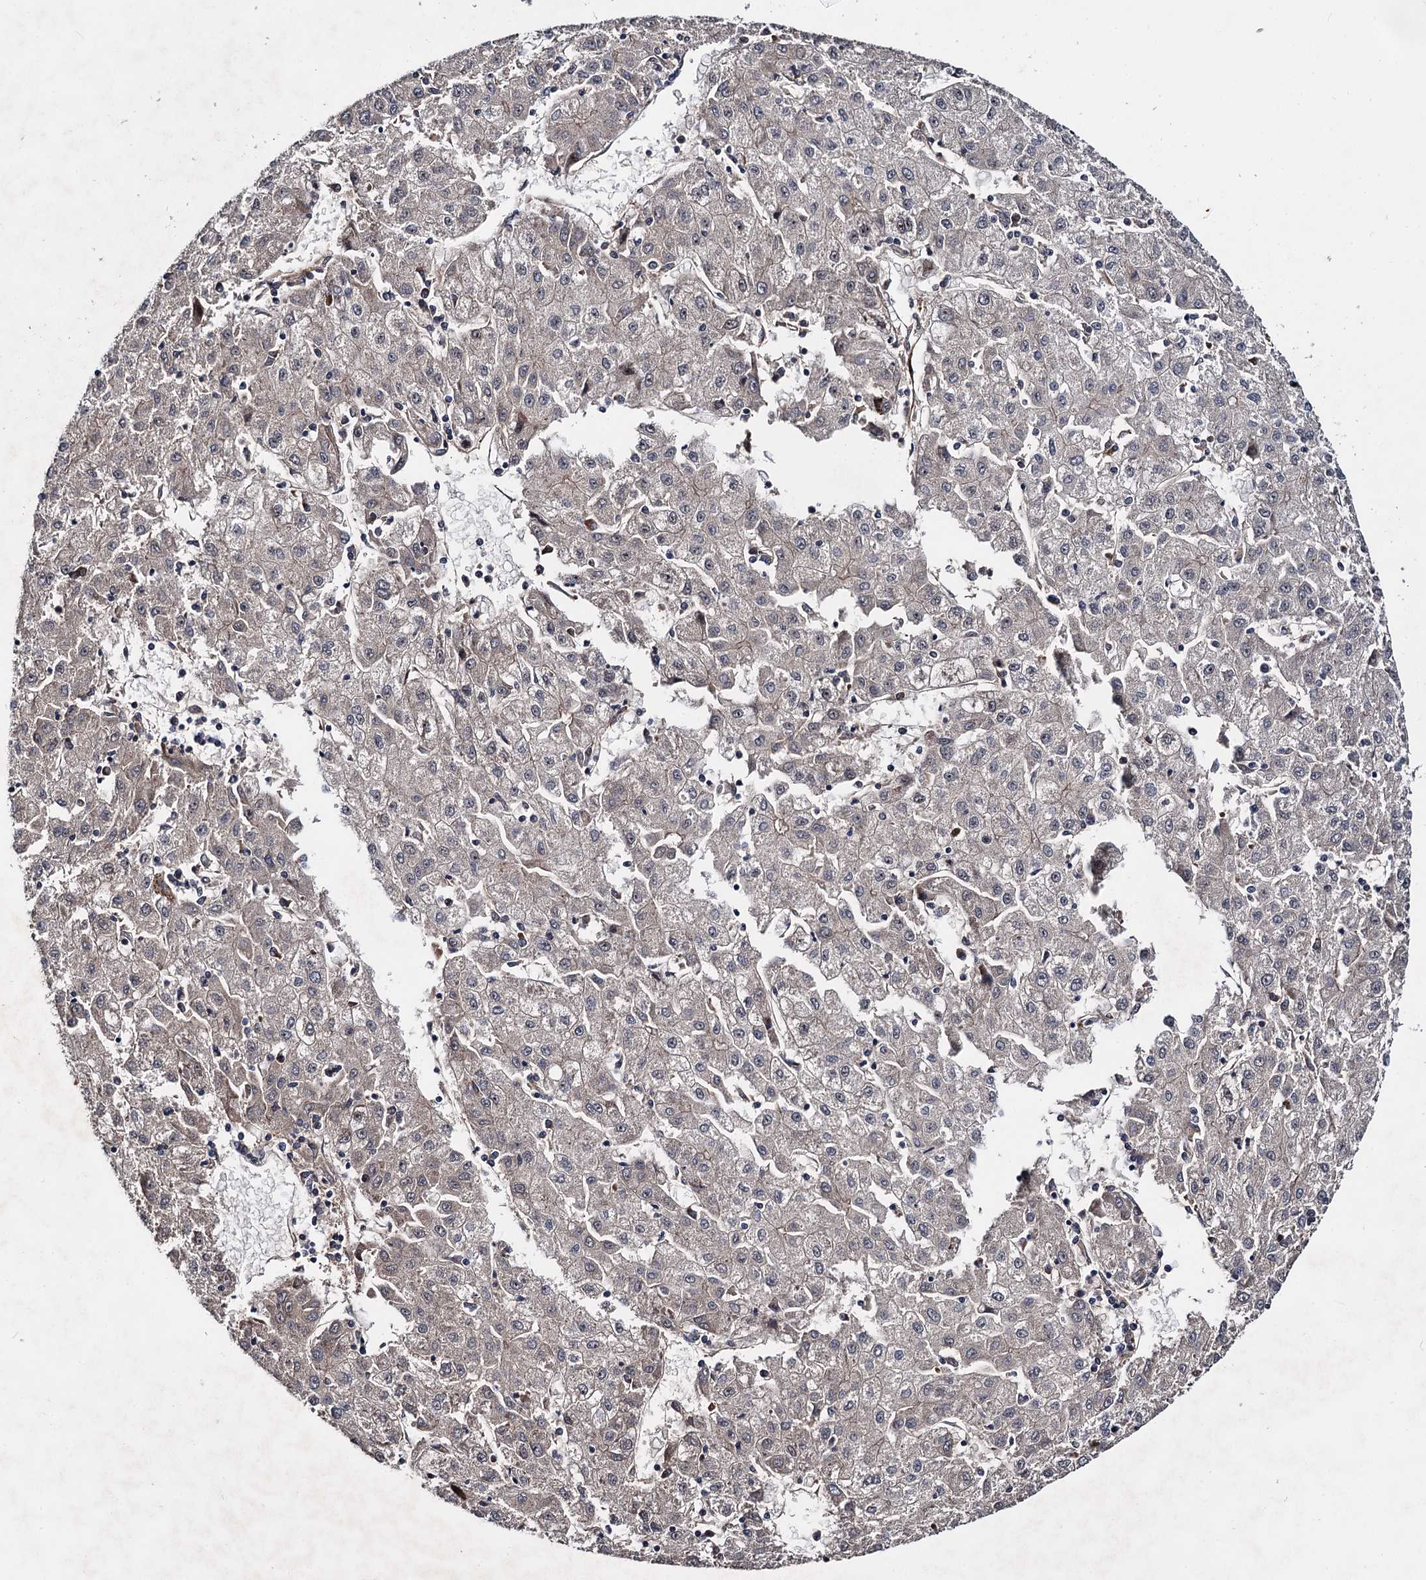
{"staining": {"intensity": "negative", "quantity": "none", "location": "none"}, "tissue": "liver cancer", "cell_type": "Tumor cells", "image_type": "cancer", "snomed": [{"axis": "morphology", "description": "Carcinoma, Hepatocellular, NOS"}, {"axis": "topography", "description": "Liver"}], "caption": "Liver cancer (hepatocellular carcinoma) was stained to show a protein in brown. There is no significant staining in tumor cells.", "gene": "ISM2", "patient": {"sex": "male", "age": 72}}